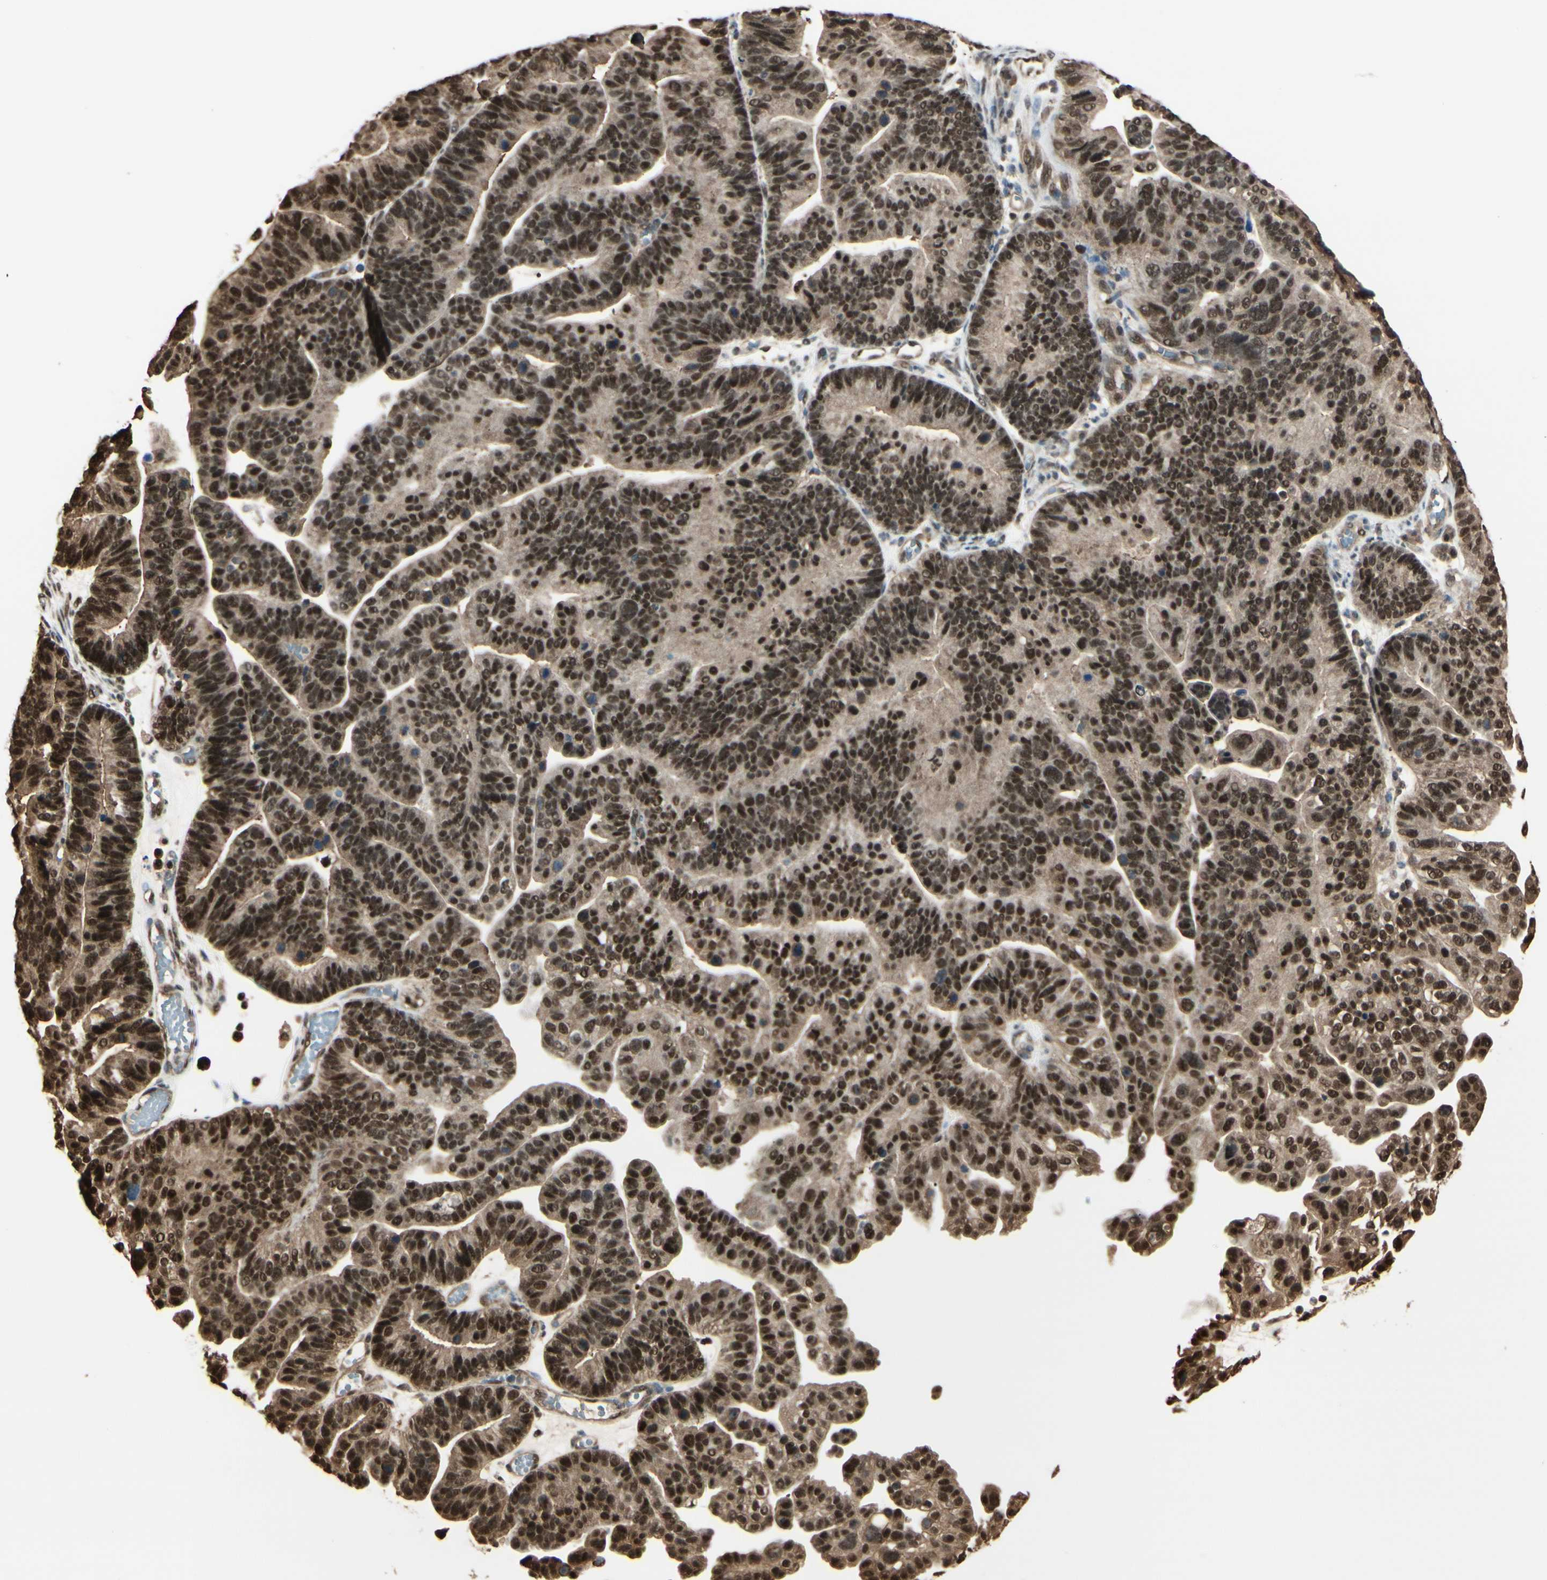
{"staining": {"intensity": "strong", "quantity": ">75%", "location": "cytoplasmic/membranous,nuclear"}, "tissue": "ovarian cancer", "cell_type": "Tumor cells", "image_type": "cancer", "snomed": [{"axis": "morphology", "description": "Cystadenocarcinoma, serous, NOS"}, {"axis": "topography", "description": "Ovary"}], "caption": "Ovarian serous cystadenocarcinoma stained with a brown dye shows strong cytoplasmic/membranous and nuclear positive positivity in approximately >75% of tumor cells.", "gene": "HSF1", "patient": {"sex": "female", "age": 56}}